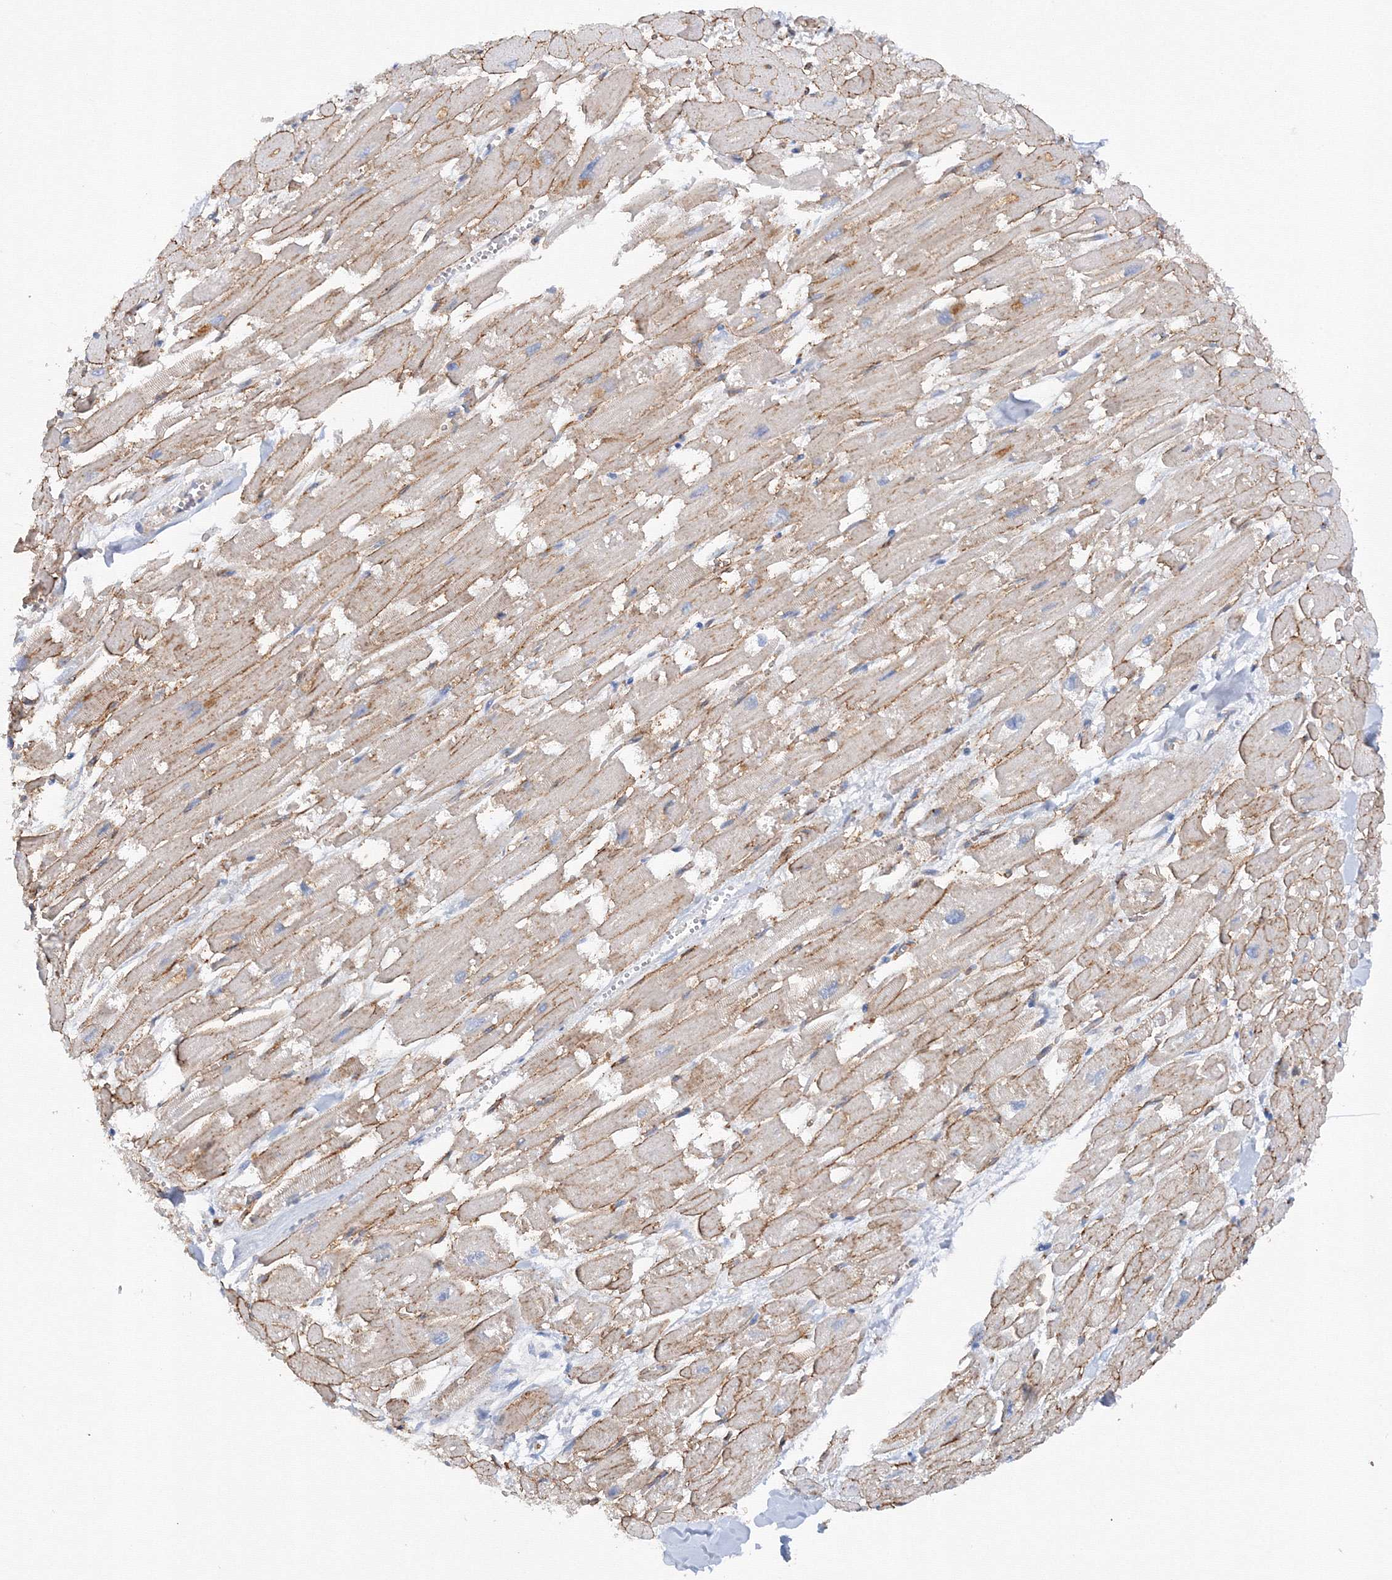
{"staining": {"intensity": "weak", "quantity": ">75%", "location": "cytoplasmic/membranous"}, "tissue": "heart muscle", "cell_type": "Cardiomyocytes", "image_type": "normal", "snomed": [{"axis": "morphology", "description": "Normal tissue, NOS"}, {"axis": "topography", "description": "Heart"}], "caption": "This micrograph reveals normal heart muscle stained with immunohistochemistry to label a protein in brown. The cytoplasmic/membranous of cardiomyocytes show weak positivity for the protein. Nuclei are counter-stained blue.", "gene": "DIS3L2", "patient": {"sex": "male", "age": 54}}